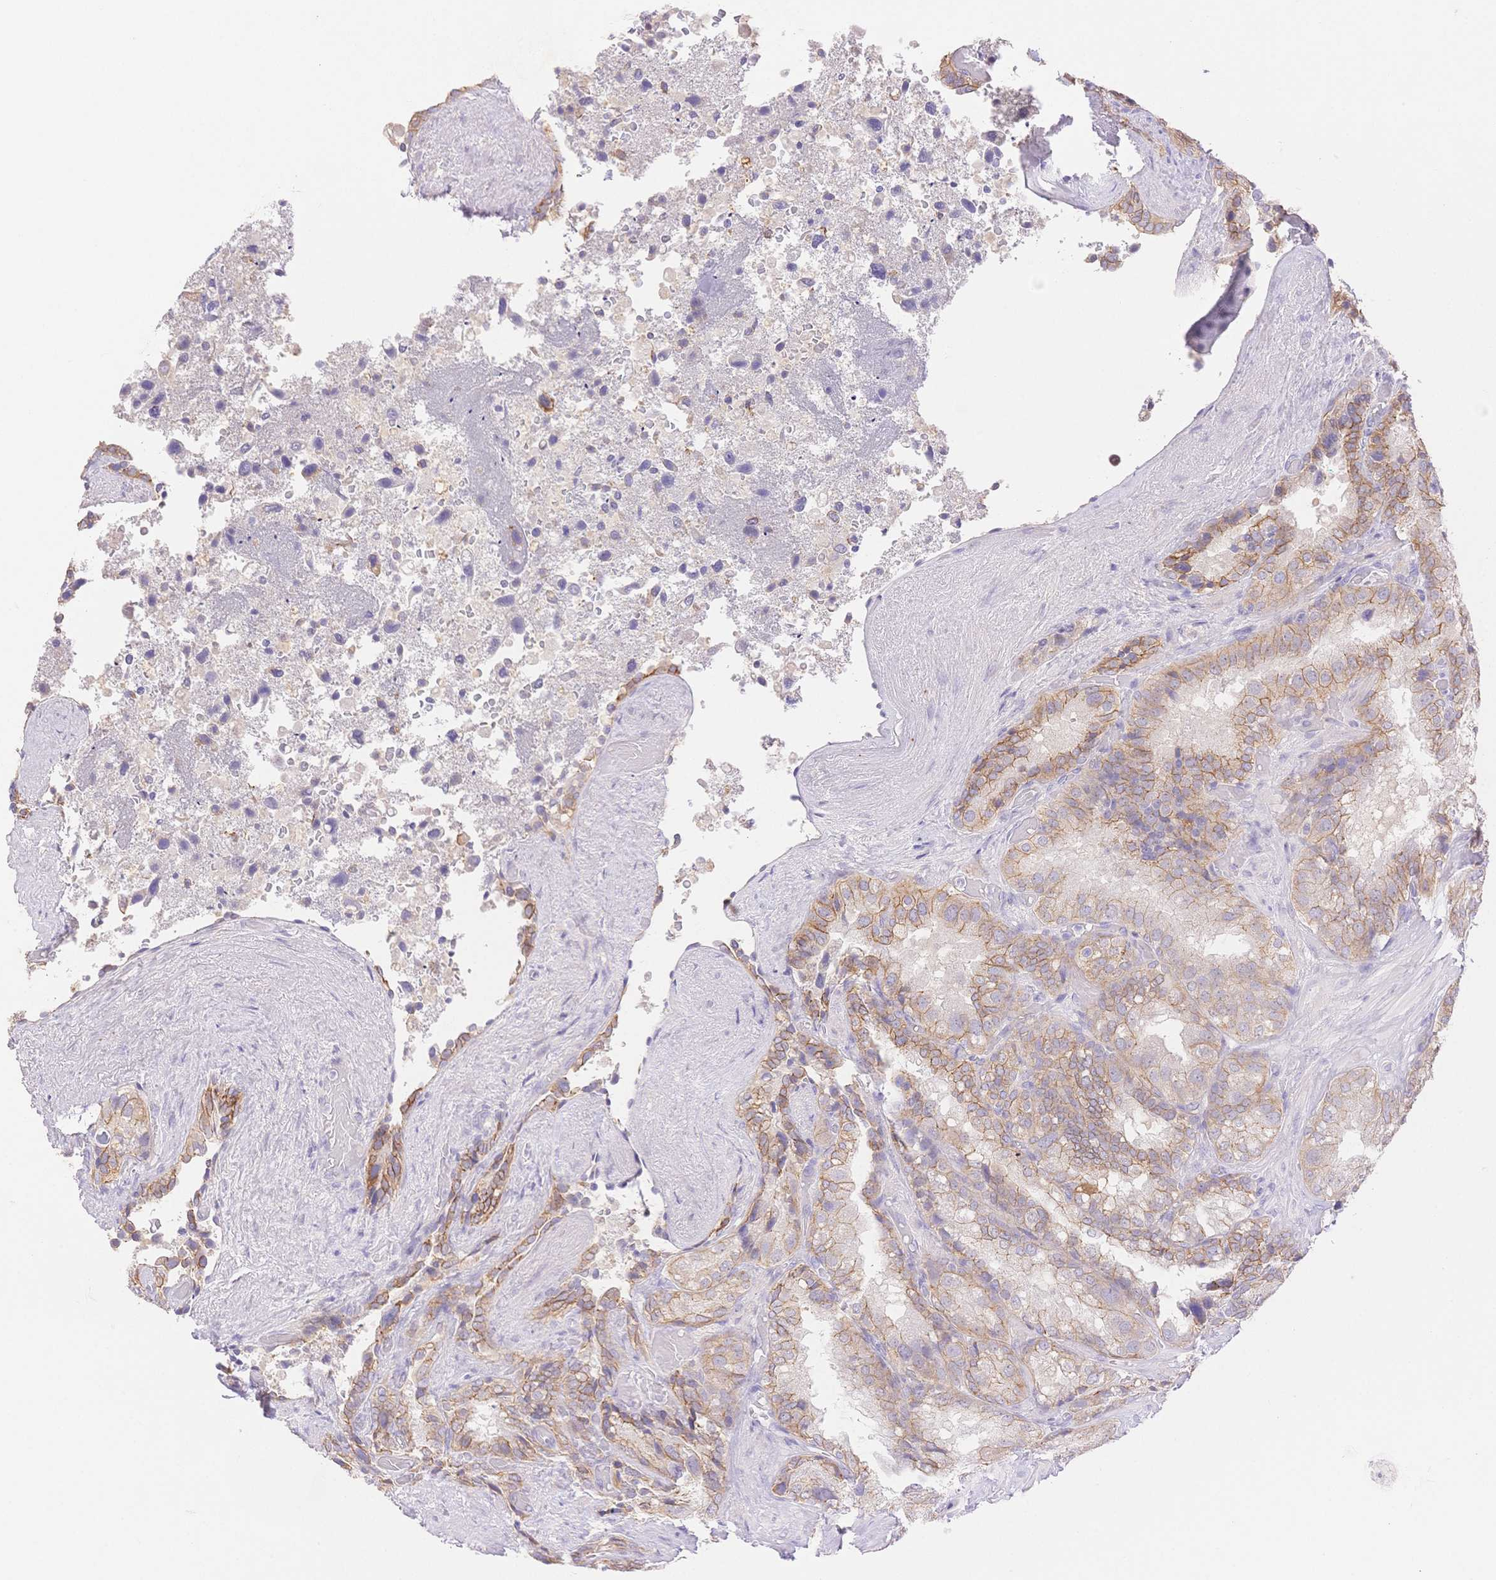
{"staining": {"intensity": "moderate", "quantity": ">75%", "location": "cytoplasmic/membranous"}, "tissue": "seminal vesicle", "cell_type": "Glandular cells", "image_type": "normal", "snomed": [{"axis": "morphology", "description": "Normal tissue, NOS"}, {"axis": "topography", "description": "Seminal veicle"}], "caption": "Immunohistochemical staining of unremarkable seminal vesicle shows moderate cytoplasmic/membranous protein expression in about >75% of glandular cells.", "gene": "WDR54", "patient": {"sex": "male", "age": 60}}